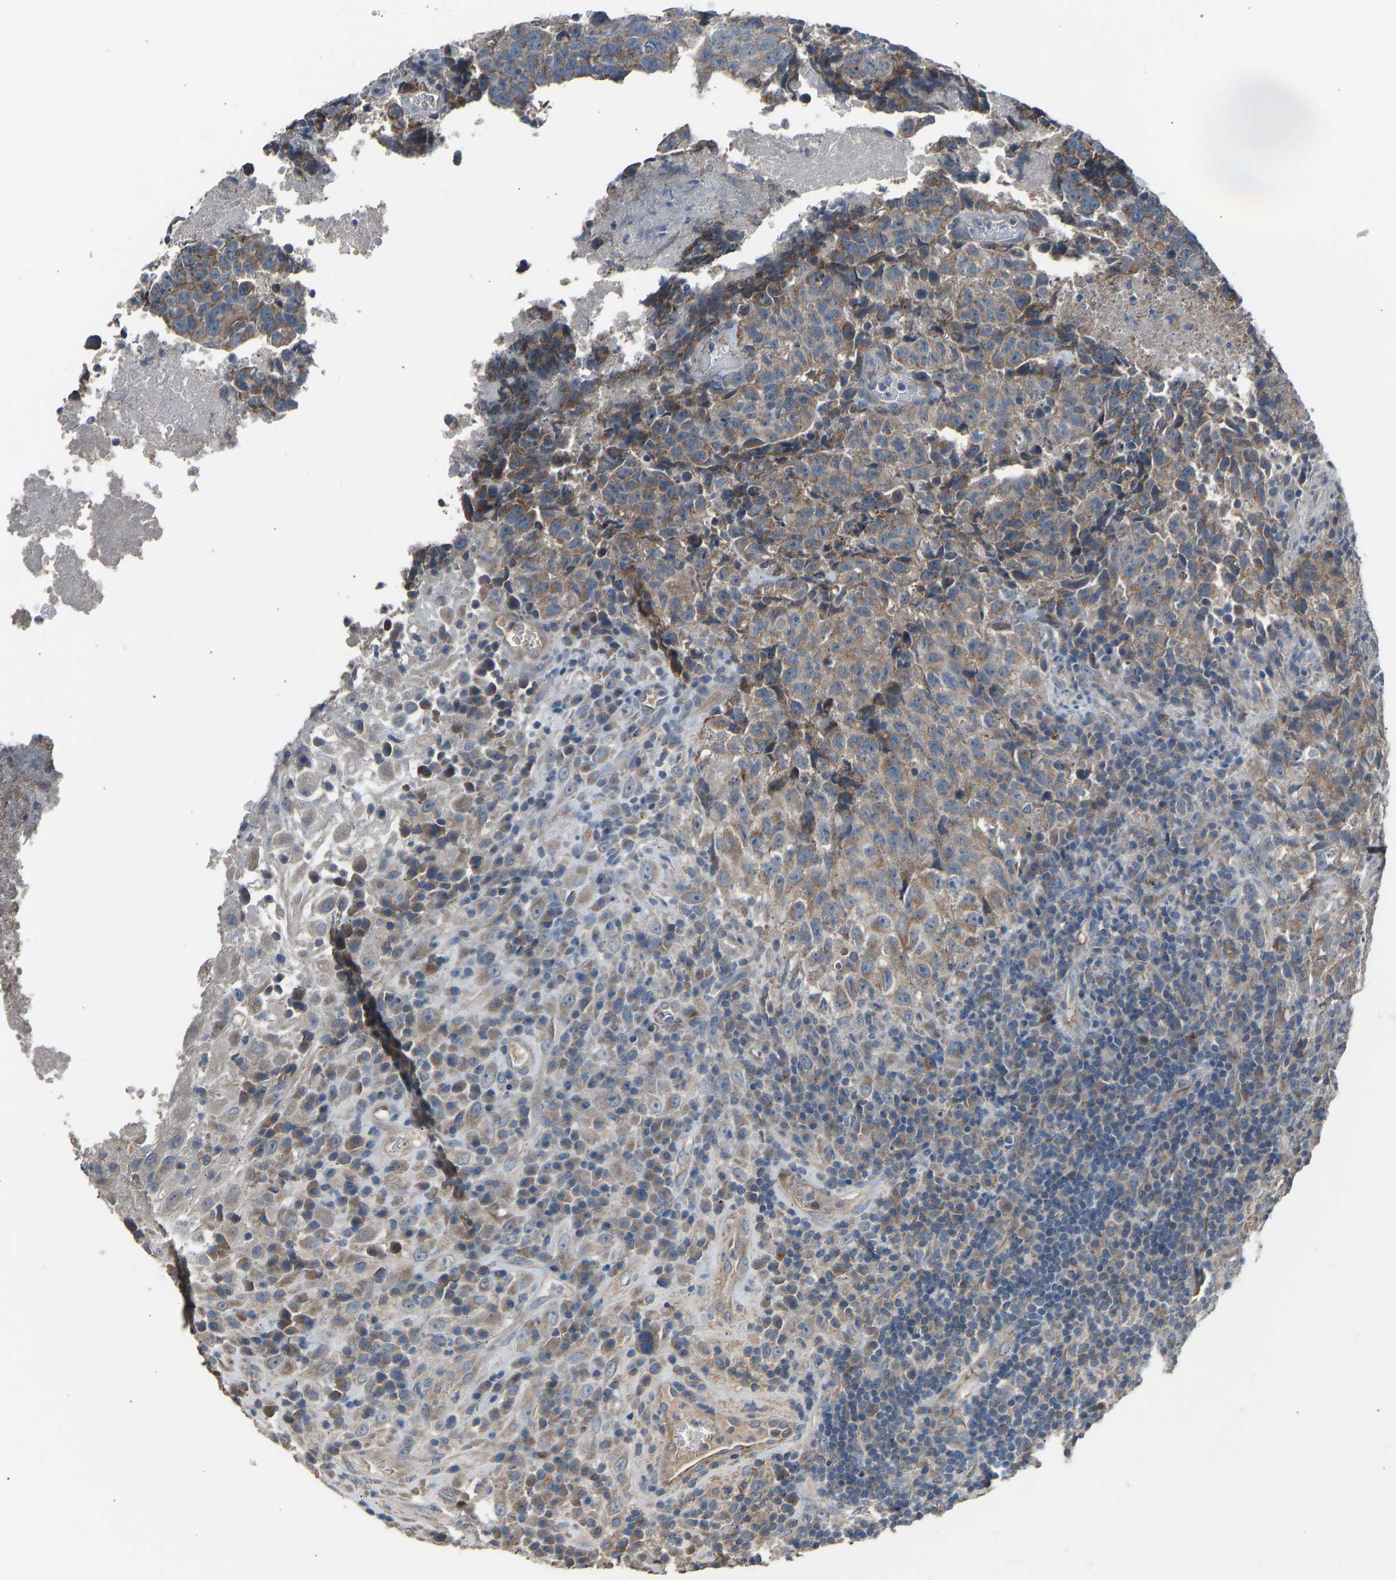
{"staining": {"intensity": "moderate", "quantity": ">75%", "location": "cytoplasmic/membranous"}, "tissue": "testis cancer", "cell_type": "Tumor cells", "image_type": "cancer", "snomed": [{"axis": "morphology", "description": "Necrosis, NOS"}, {"axis": "morphology", "description": "Carcinoma, Embryonal, NOS"}, {"axis": "topography", "description": "Testis"}], "caption": "Testis cancer stained for a protein (brown) displays moderate cytoplasmic/membranous positive staining in about >75% of tumor cells.", "gene": "TGFBR3", "patient": {"sex": "male", "age": 19}}